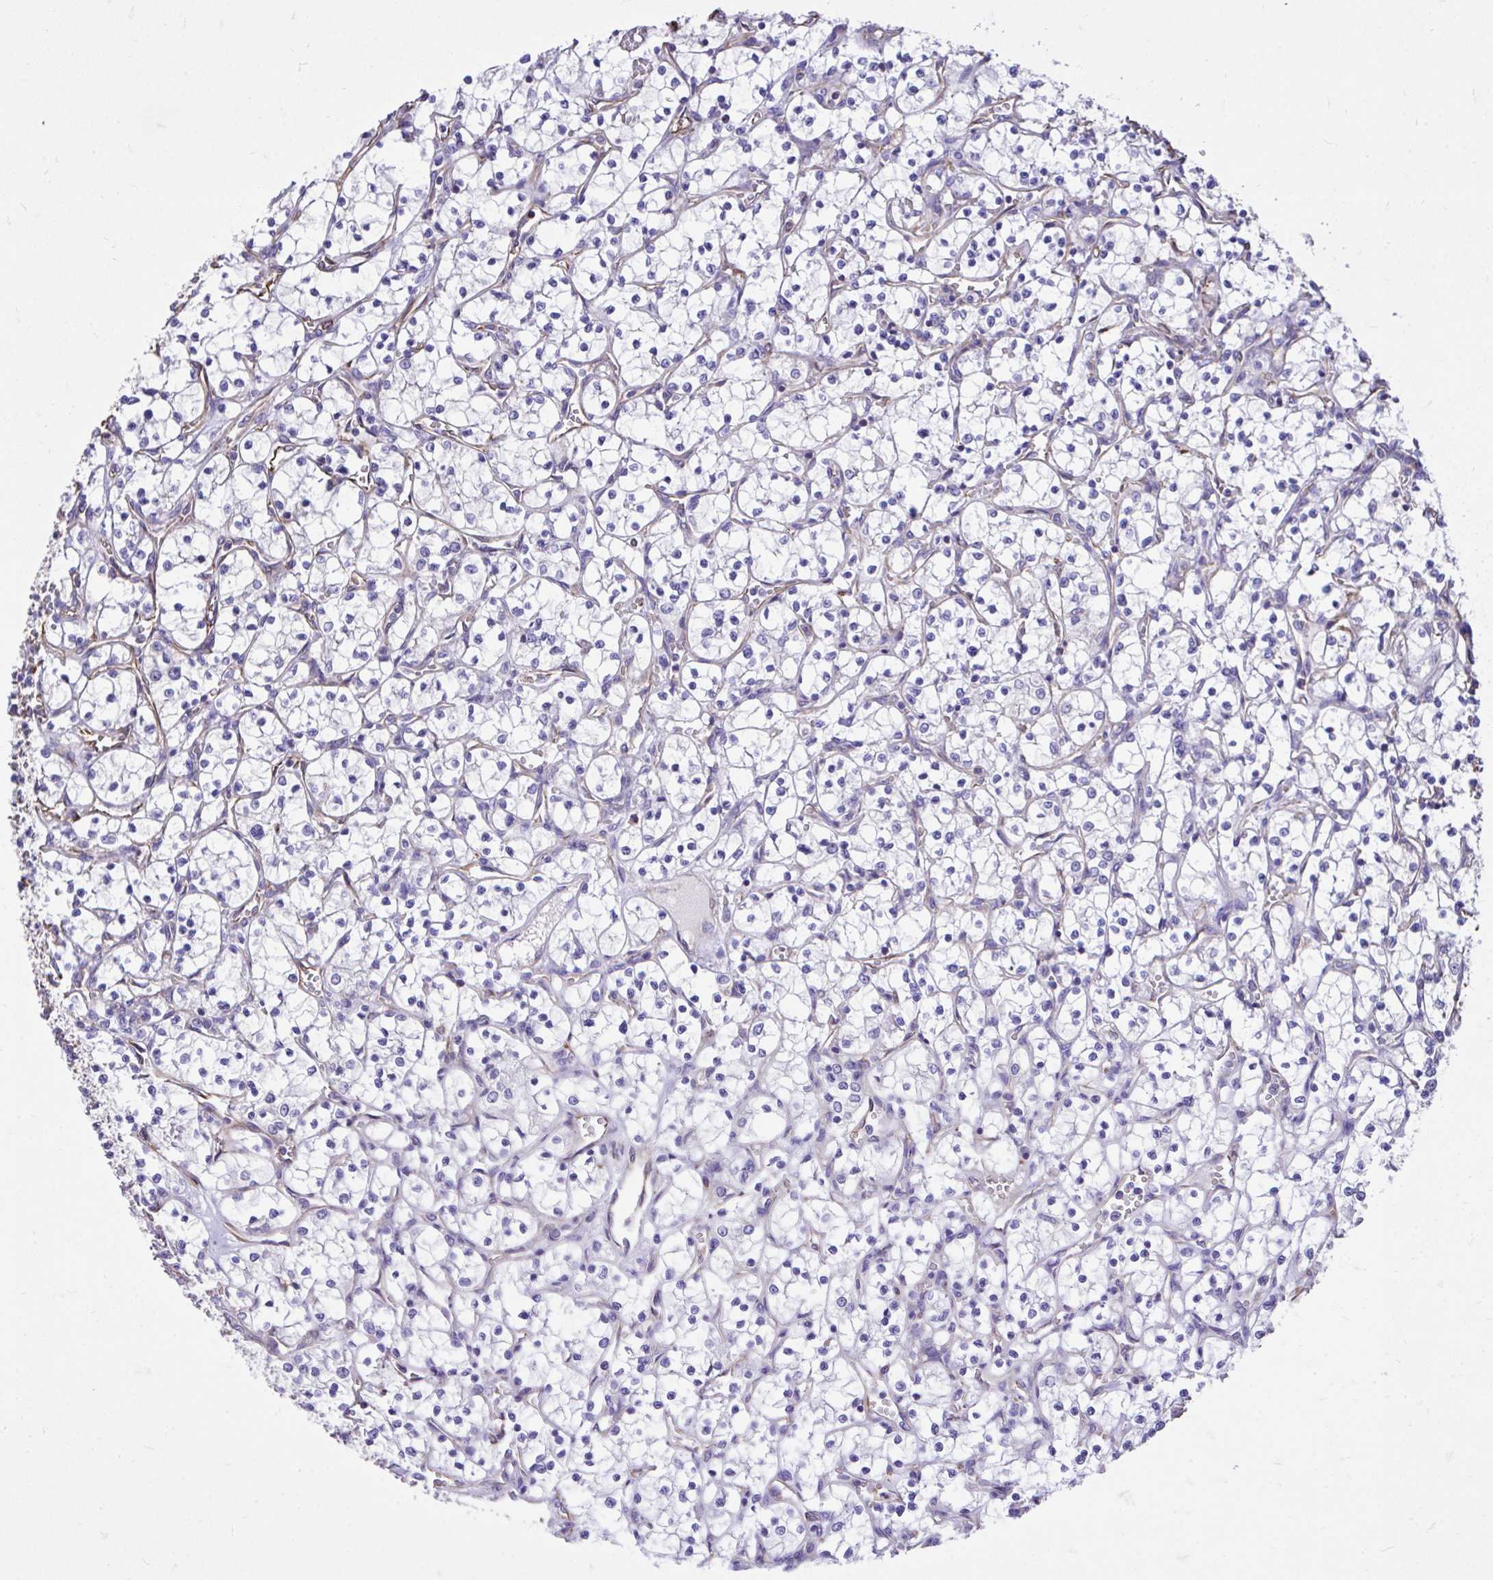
{"staining": {"intensity": "negative", "quantity": "none", "location": "none"}, "tissue": "renal cancer", "cell_type": "Tumor cells", "image_type": "cancer", "snomed": [{"axis": "morphology", "description": "Adenocarcinoma, NOS"}, {"axis": "topography", "description": "Kidney"}], "caption": "This photomicrograph is of renal cancer stained with immunohistochemistry (IHC) to label a protein in brown with the nuclei are counter-stained blue. There is no positivity in tumor cells.", "gene": "RNF103", "patient": {"sex": "female", "age": 69}}